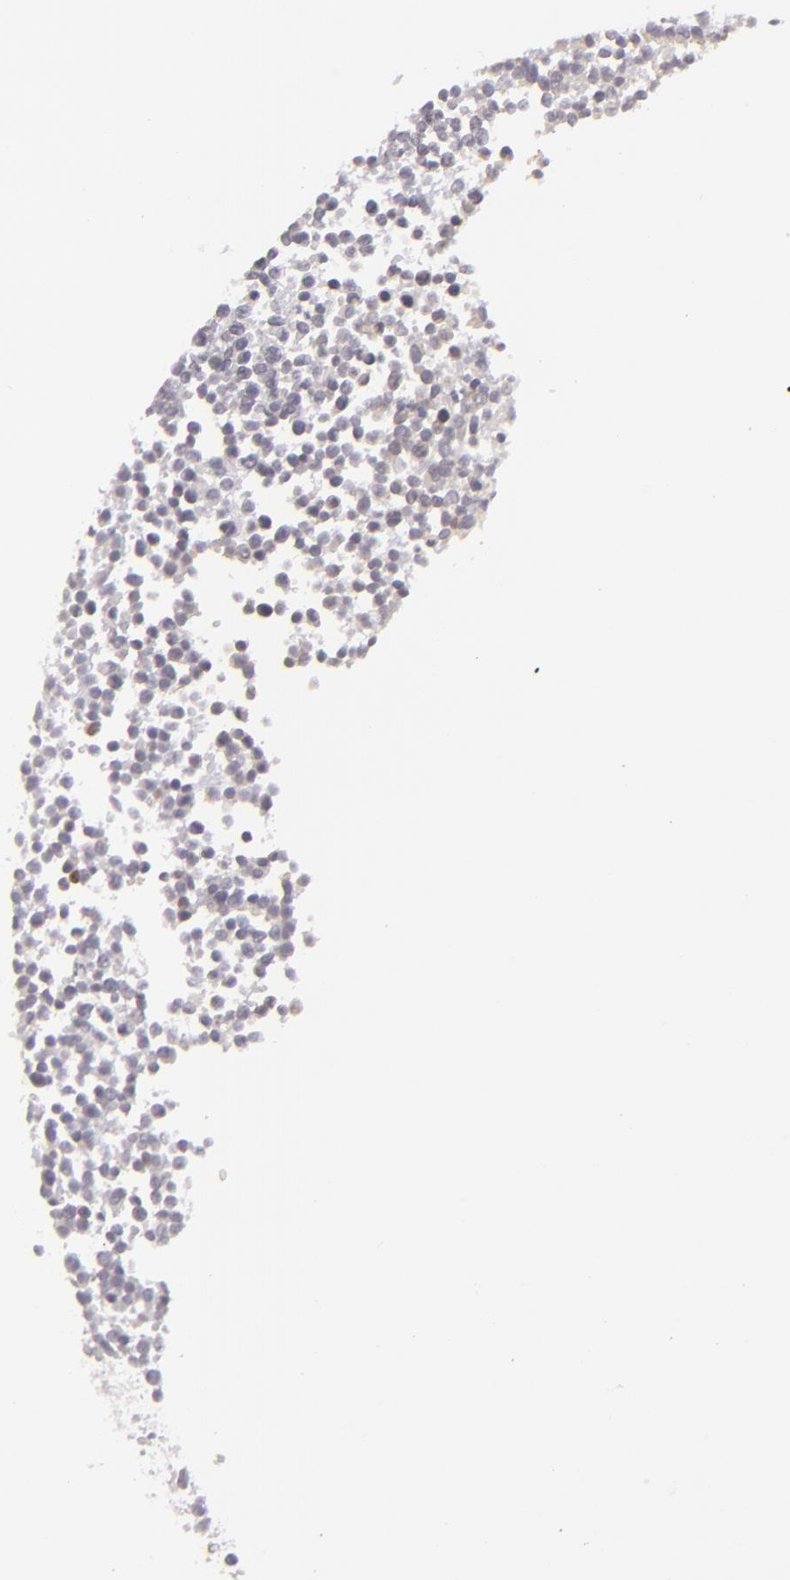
{"staining": {"intensity": "negative", "quantity": "none", "location": "none"}, "tissue": "glioma", "cell_type": "Tumor cells", "image_type": "cancer", "snomed": [{"axis": "morphology", "description": "Glioma, malignant, High grade"}, {"axis": "topography", "description": "Brain"}], "caption": "The immunohistochemistry micrograph has no significant expression in tumor cells of high-grade glioma (malignant) tissue.", "gene": "SIX1", "patient": {"sex": "male", "age": 66}}